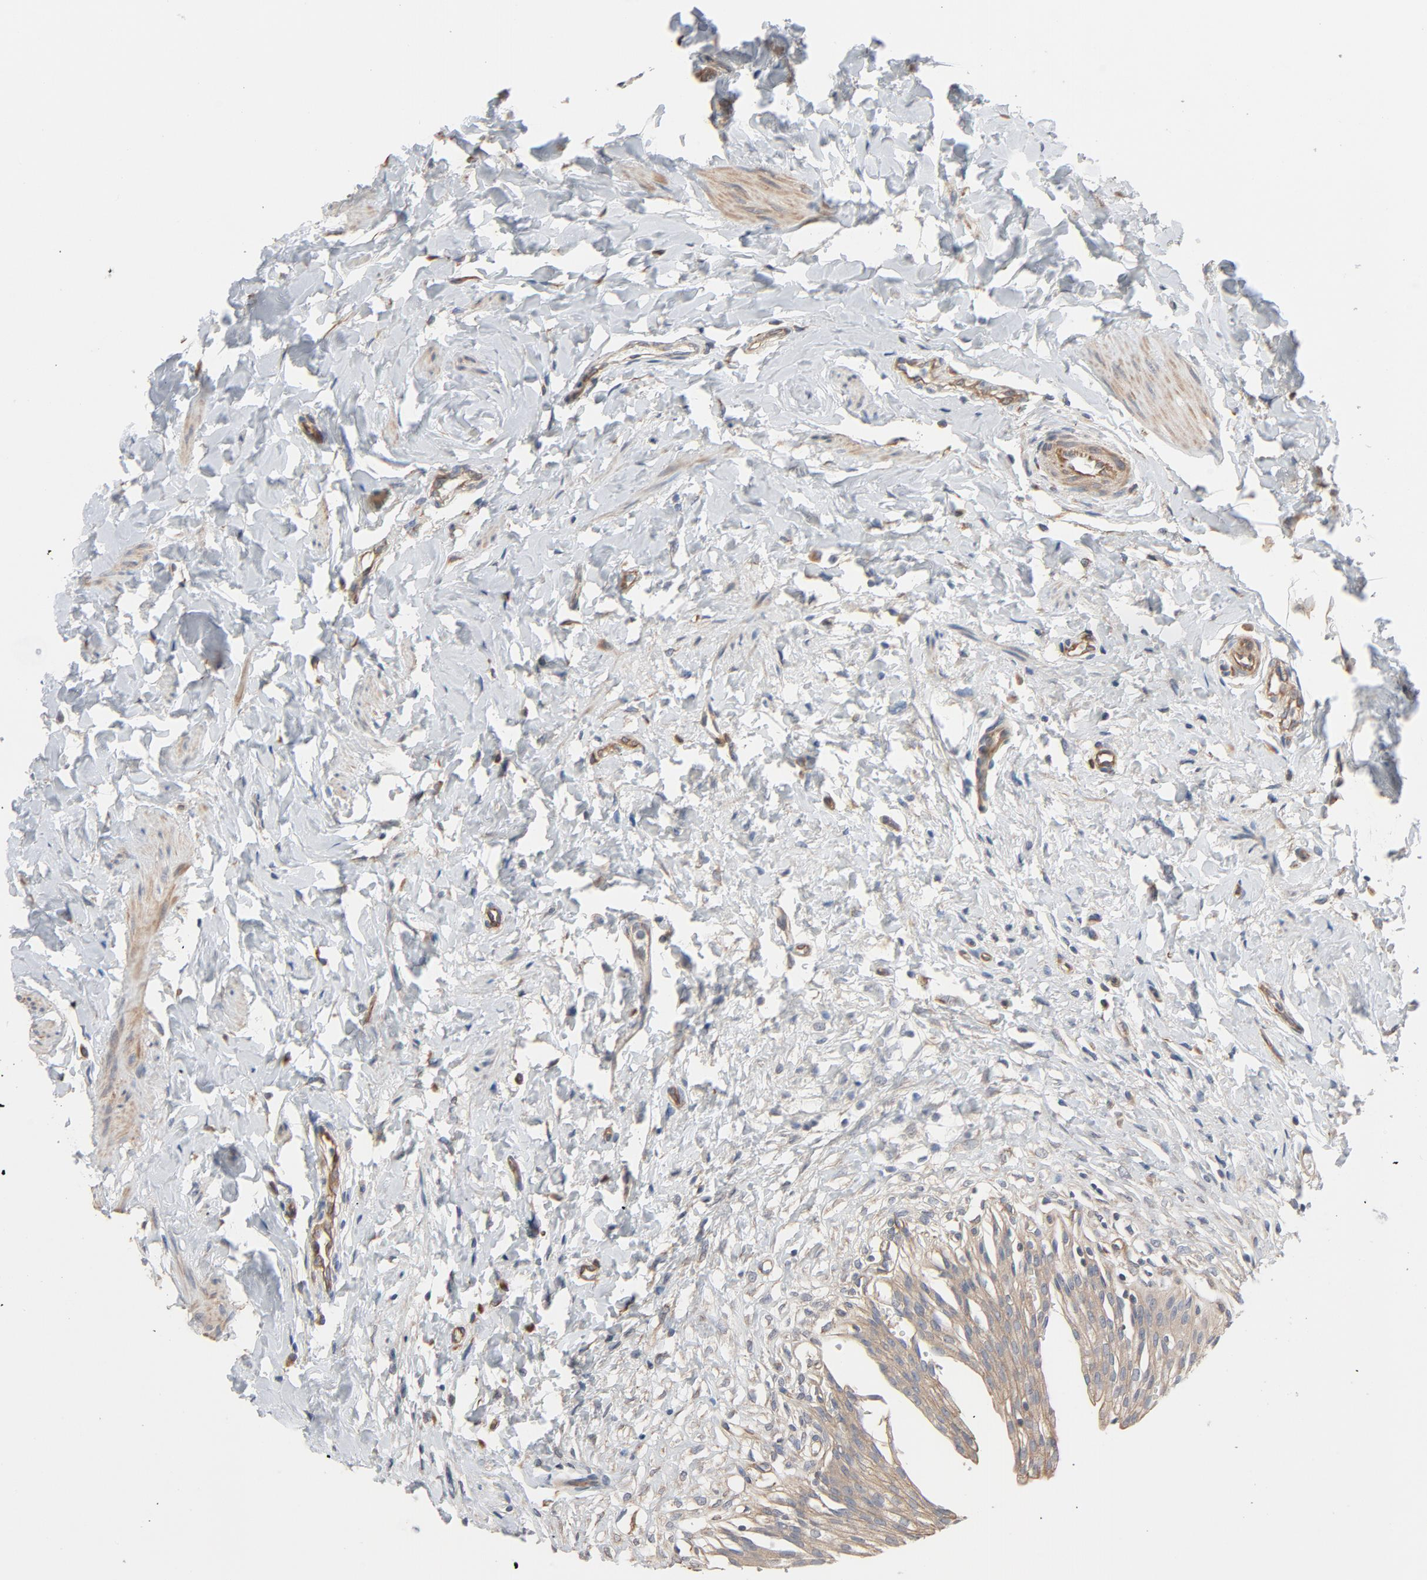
{"staining": {"intensity": "moderate", "quantity": ">75%", "location": "cytoplasmic/membranous"}, "tissue": "urinary bladder", "cell_type": "Urothelial cells", "image_type": "normal", "snomed": [{"axis": "morphology", "description": "Normal tissue, NOS"}, {"axis": "topography", "description": "Urinary bladder"}], "caption": "A high-resolution histopathology image shows immunohistochemistry (IHC) staining of unremarkable urinary bladder, which shows moderate cytoplasmic/membranous staining in approximately >75% of urothelial cells.", "gene": "TRIOBP", "patient": {"sex": "female", "age": 80}}